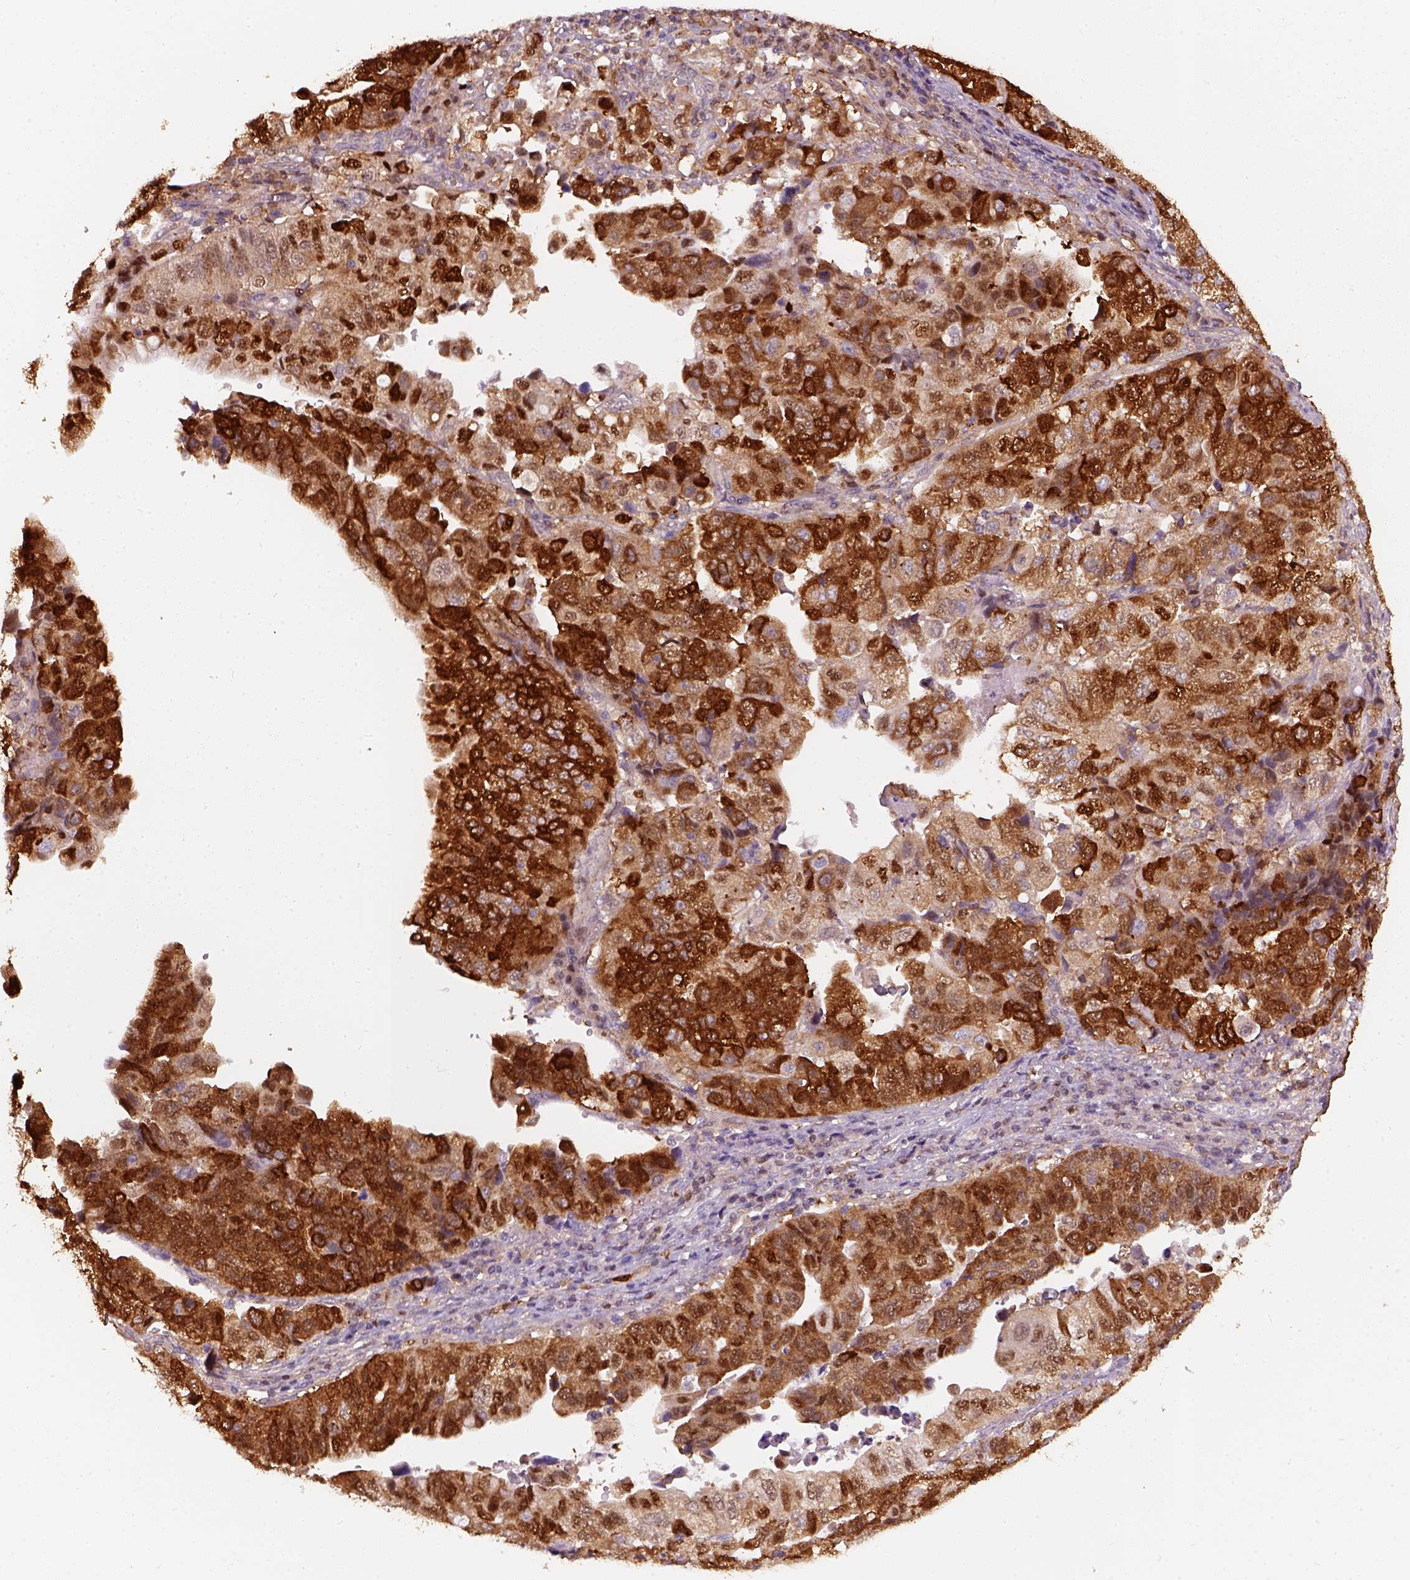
{"staining": {"intensity": "strong", "quantity": ">75%", "location": "cytoplasmic/membranous"}, "tissue": "stomach cancer", "cell_type": "Tumor cells", "image_type": "cancer", "snomed": [{"axis": "morphology", "description": "Adenocarcinoma, NOS"}, {"axis": "topography", "description": "Stomach, upper"}], "caption": "This photomicrograph reveals IHC staining of human stomach adenocarcinoma, with high strong cytoplasmic/membranous expression in approximately >75% of tumor cells.", "gene": "SQSTM1", "patient": {"sex": "female", "age": 67}}